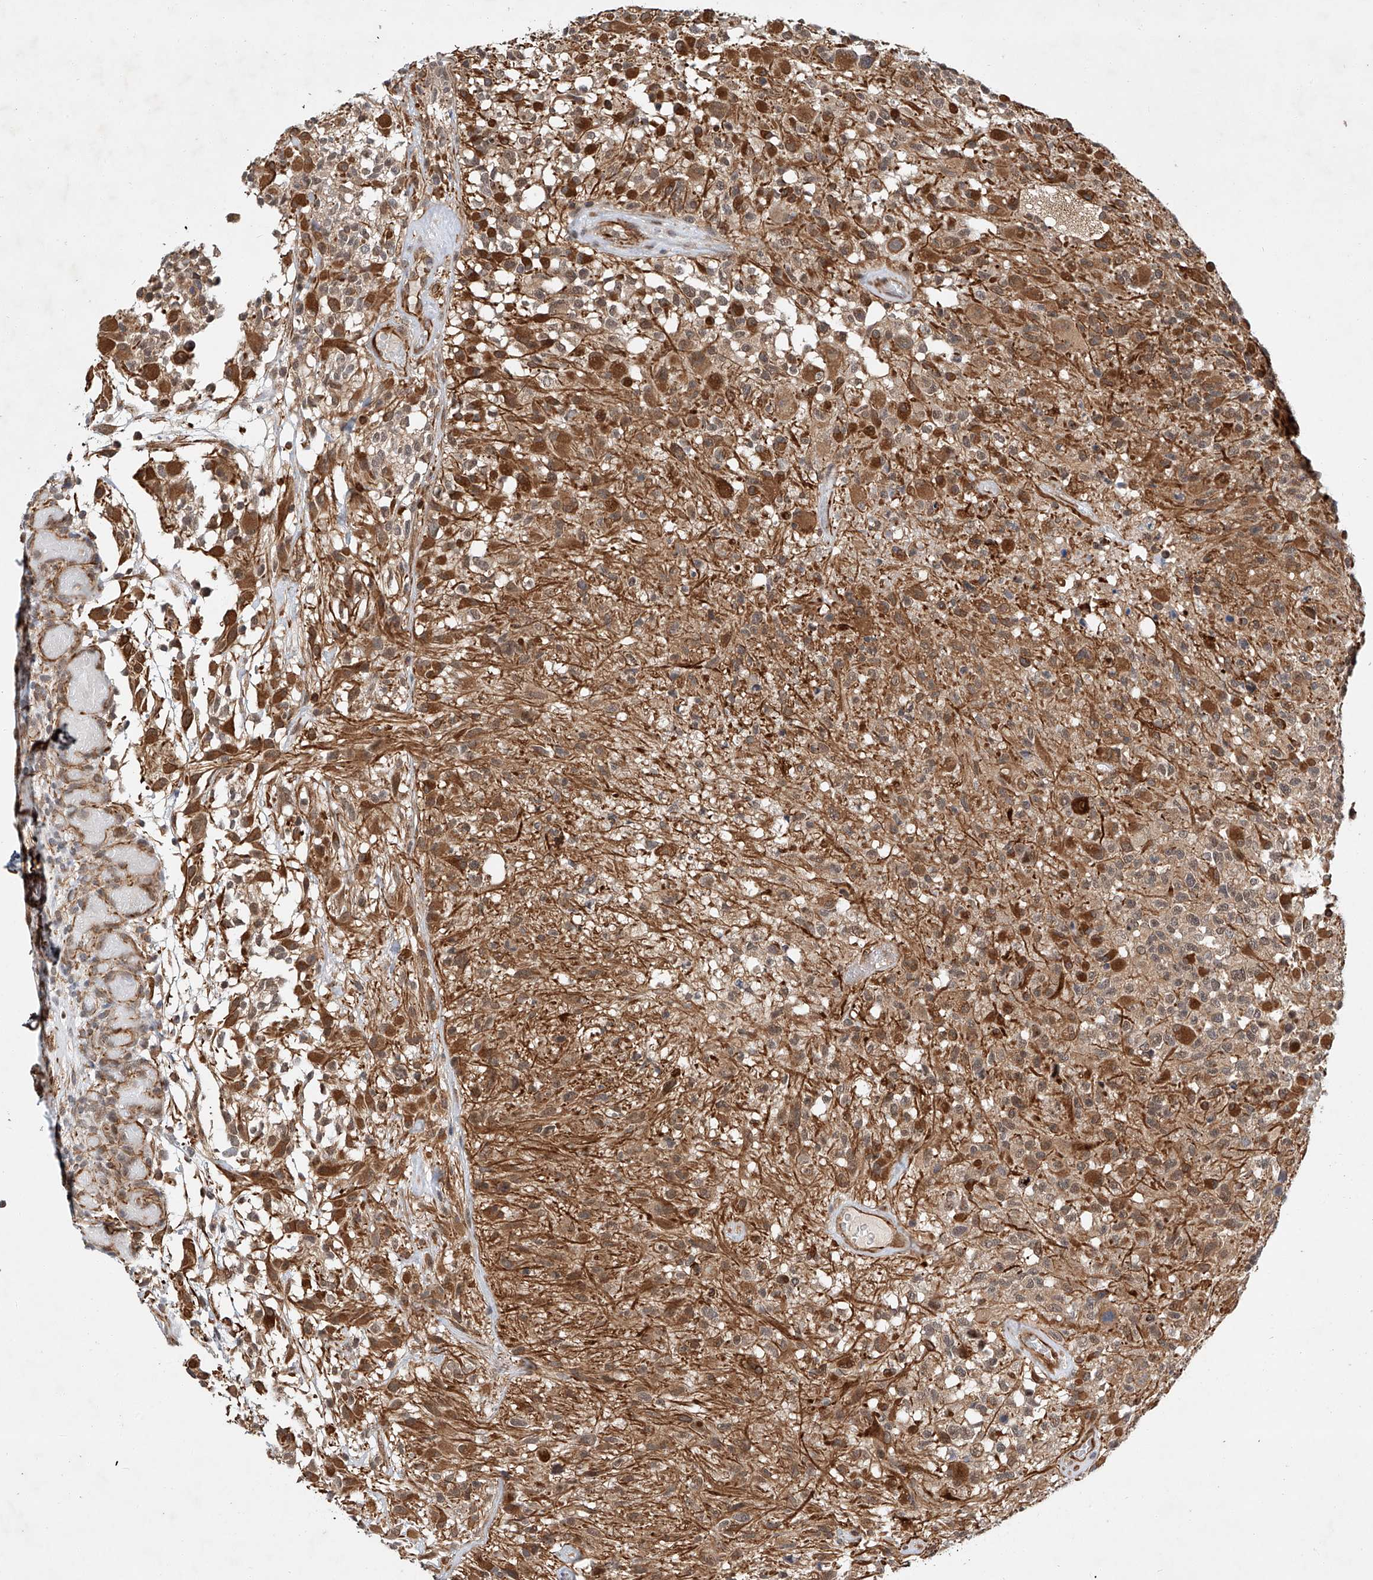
{"staining": {"intensity": "moderate", "quantity": "25%-75%", "location": "cytoplasmic/membranous"}, "tissue": "glioma", "cell_type": "Tumor cells", "image_type": "cancer", "snomed": [{"axis": "morphology", "description": "Glioma, malignant, High grade"}, {"axis": "morphology", "description": "Glioblastoma, NOS"}, {"axis": "topography", "description": "Brain"}], "caption": "A histopathology image of glioma stained for a protein shows moderate cytoplasmic/membranous brown staining in tumor cells. Using DAB (3,3'-diaminobenzidine) (brown) and hematoxylin (blue) stains, captured at high magnification using brightfield microscopy.", "gene": "AMD1", "patient": {"sex": "male", "age": 60}}